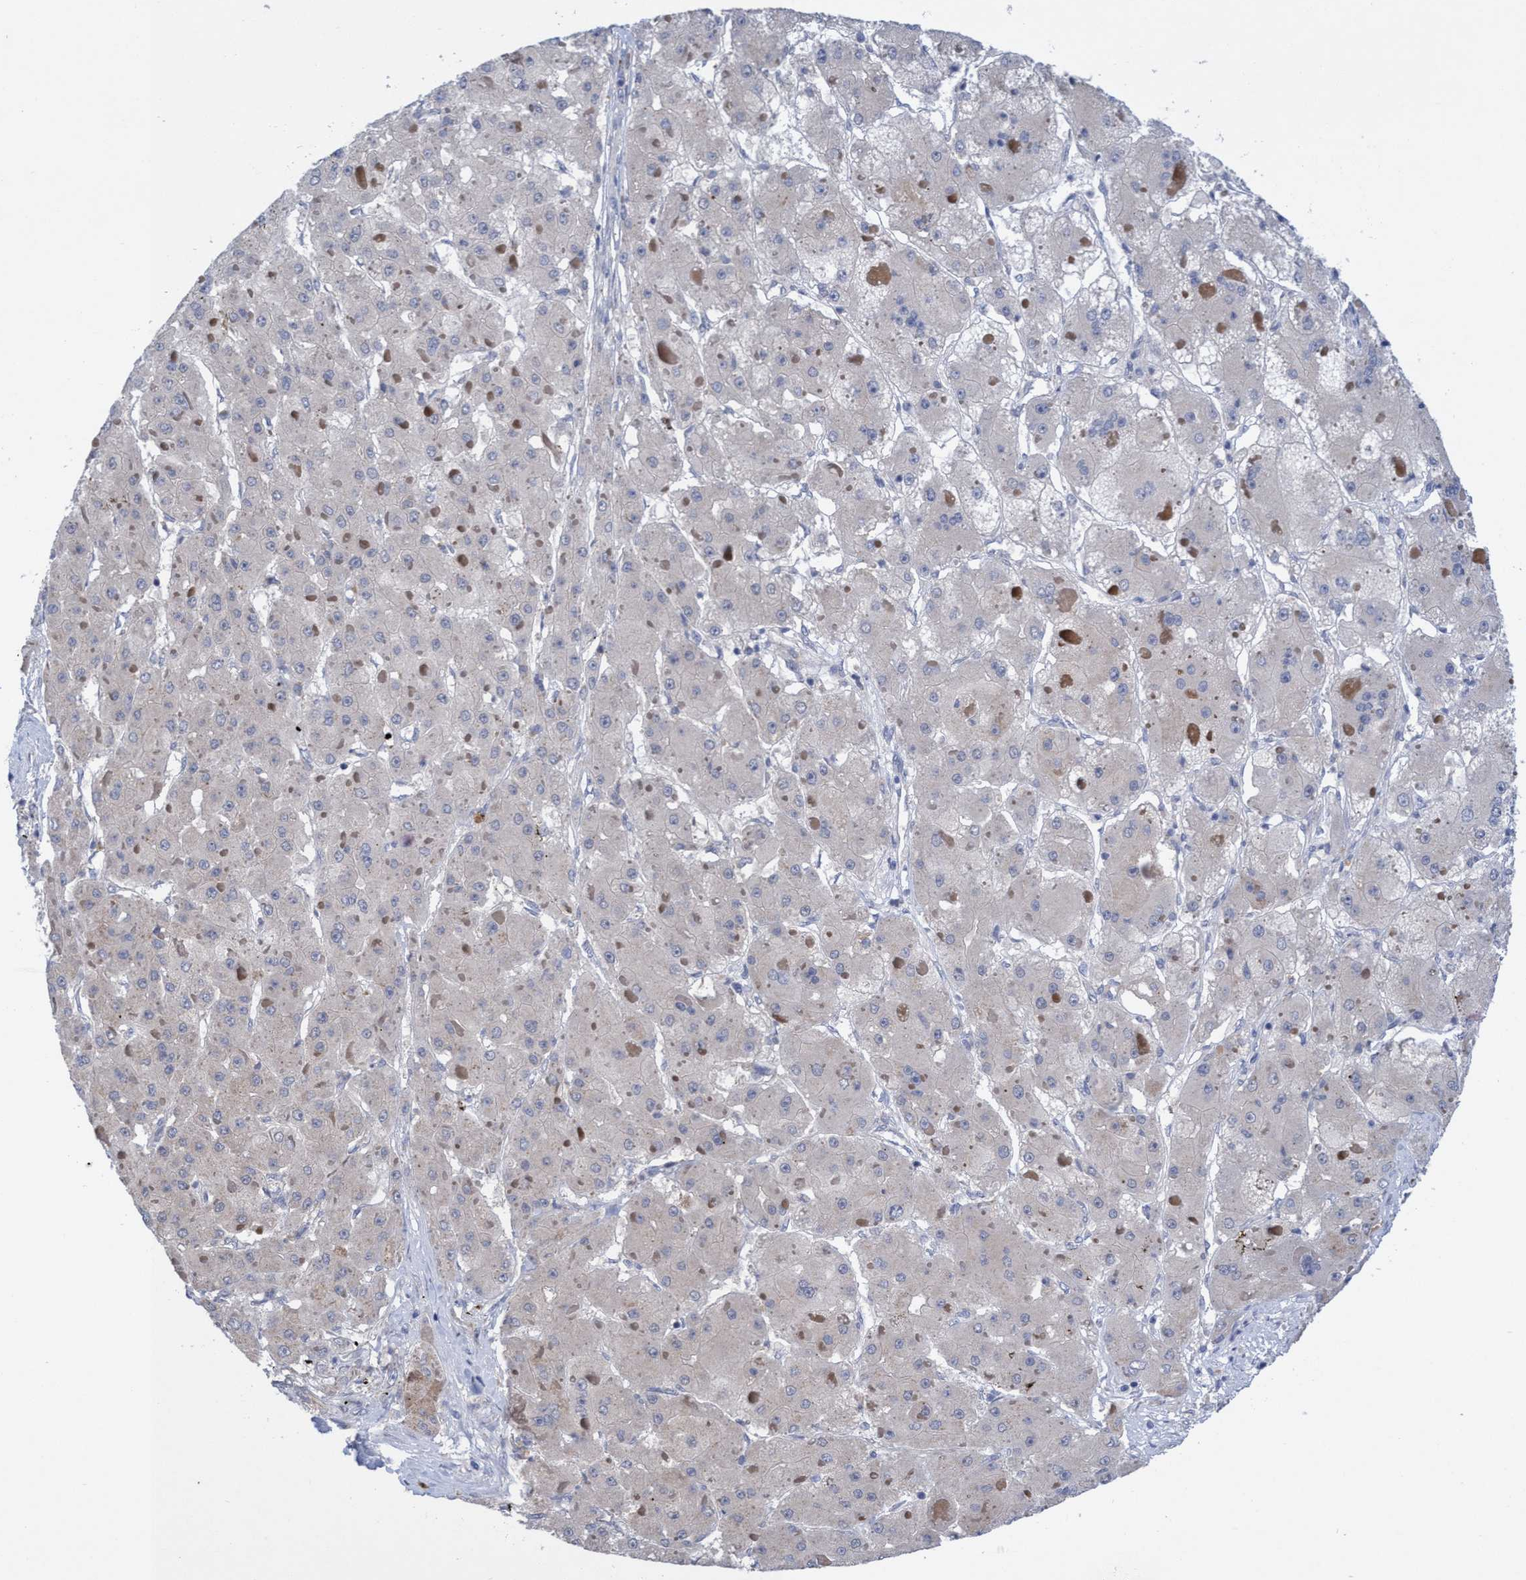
{"staining": {"intensity": "negative", "quantity": "none", "location": "none"}, "tissue": "liver cancer", "cell_type": "Tumor cells", "image_type": "cancer", "snomed": [{"axis": "morphology", "description": "Carcinoma, Hepatocellular, NOS"}, {"axis": "topography", "description": "Liver"}], "caption": "Immunohistochemical staining of liver cancer shows no significant expression in tumor cells.", "gene": "SEMA4D", "patient": {"sex": "female", "age": 73}}